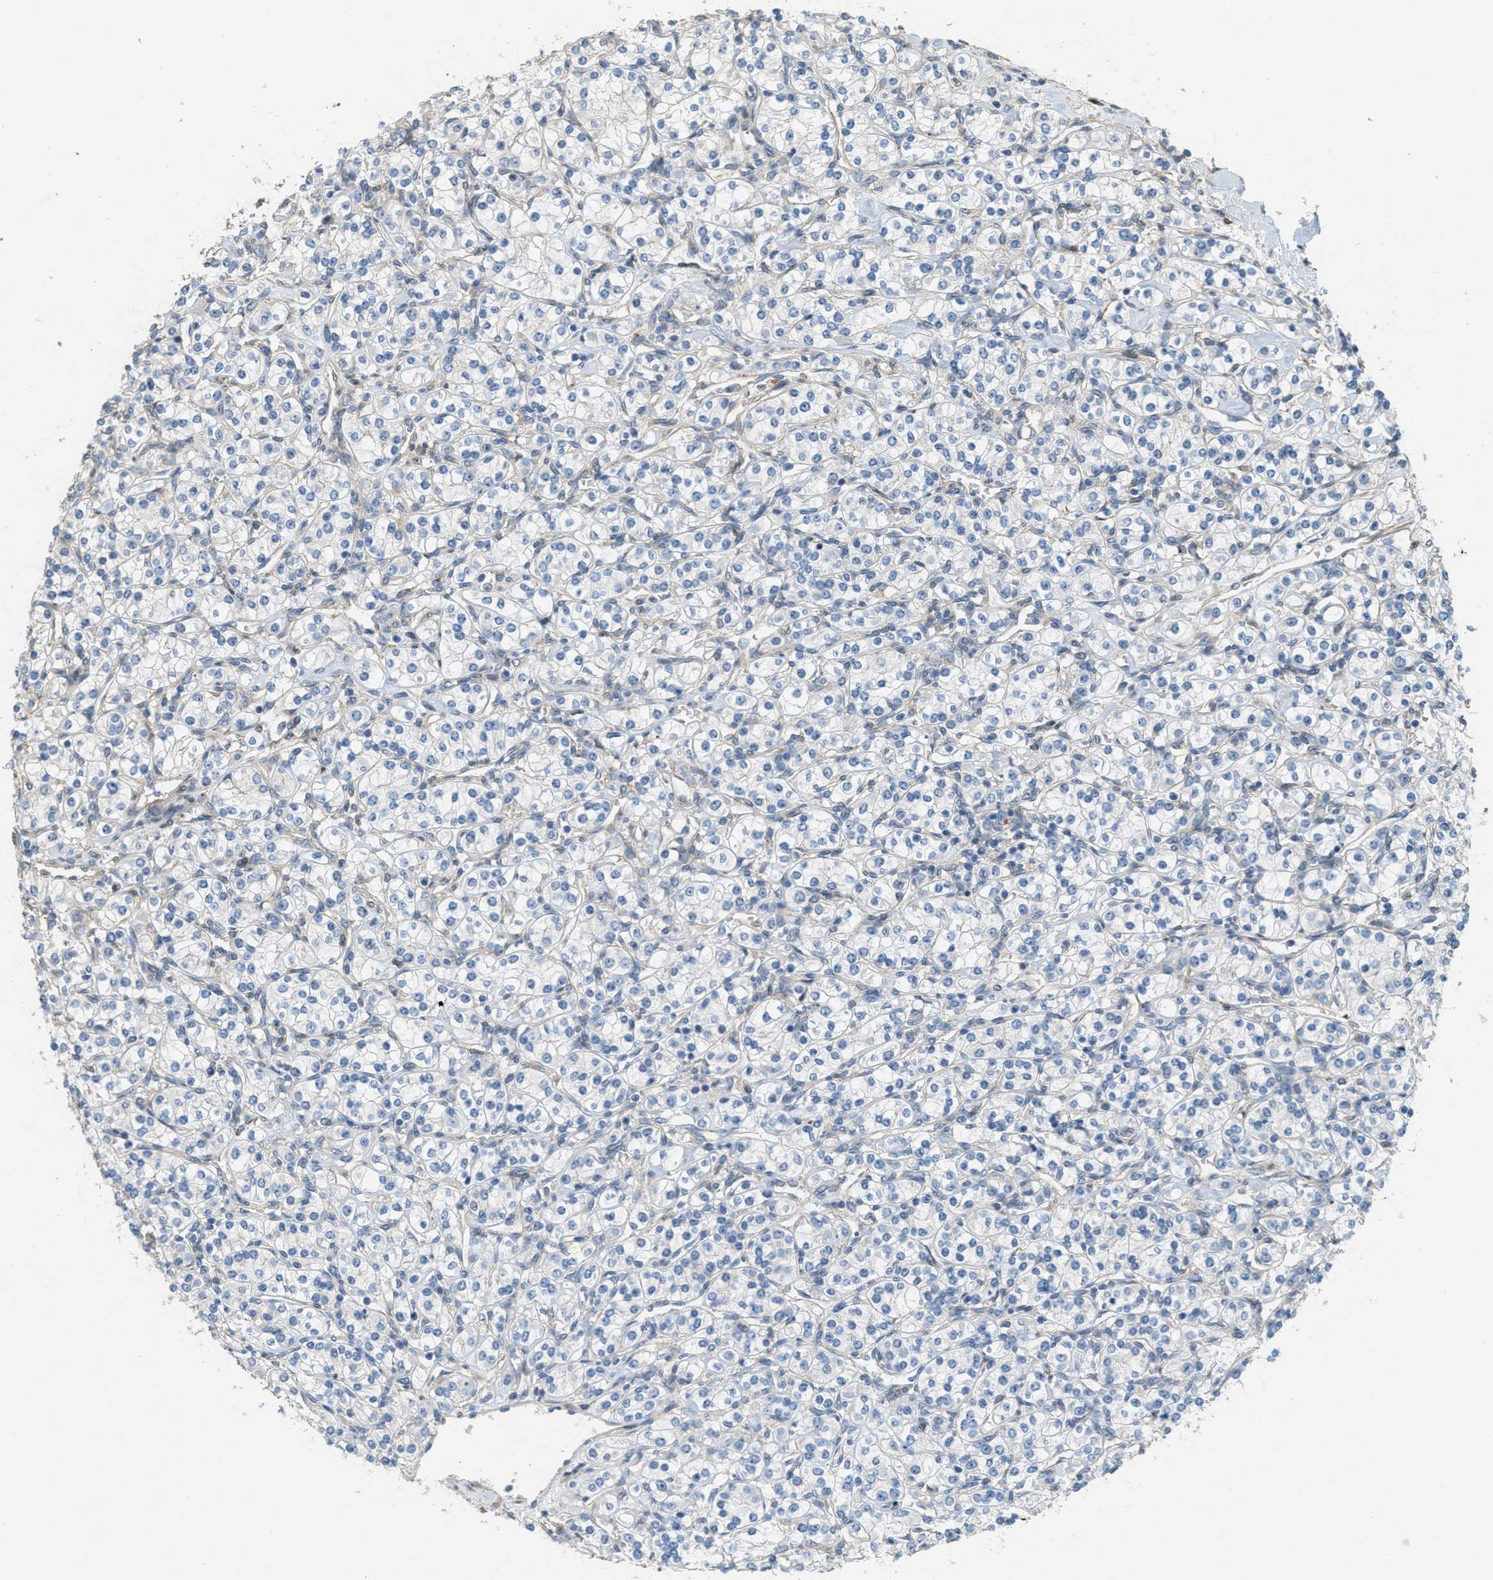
{"staining": {"intensity": "negative", "quantity": "none", "location": "none"}, "tissue": "renal cancer", "cell_type": "Tumor cells", "image_type": "cancer", "snomed": [{"axis": "morphology", "description": "Adenocarcinoma, NOS"}, {"axis": "topography", "description": "Kidney"}], "caption": "Renal cancer (adenocarcinoma) was stained to show a protein in brown. There is no significant expression in tumor cells.", "gene": "ADCY5", "patient": {"sex": "male", "age": 77}}